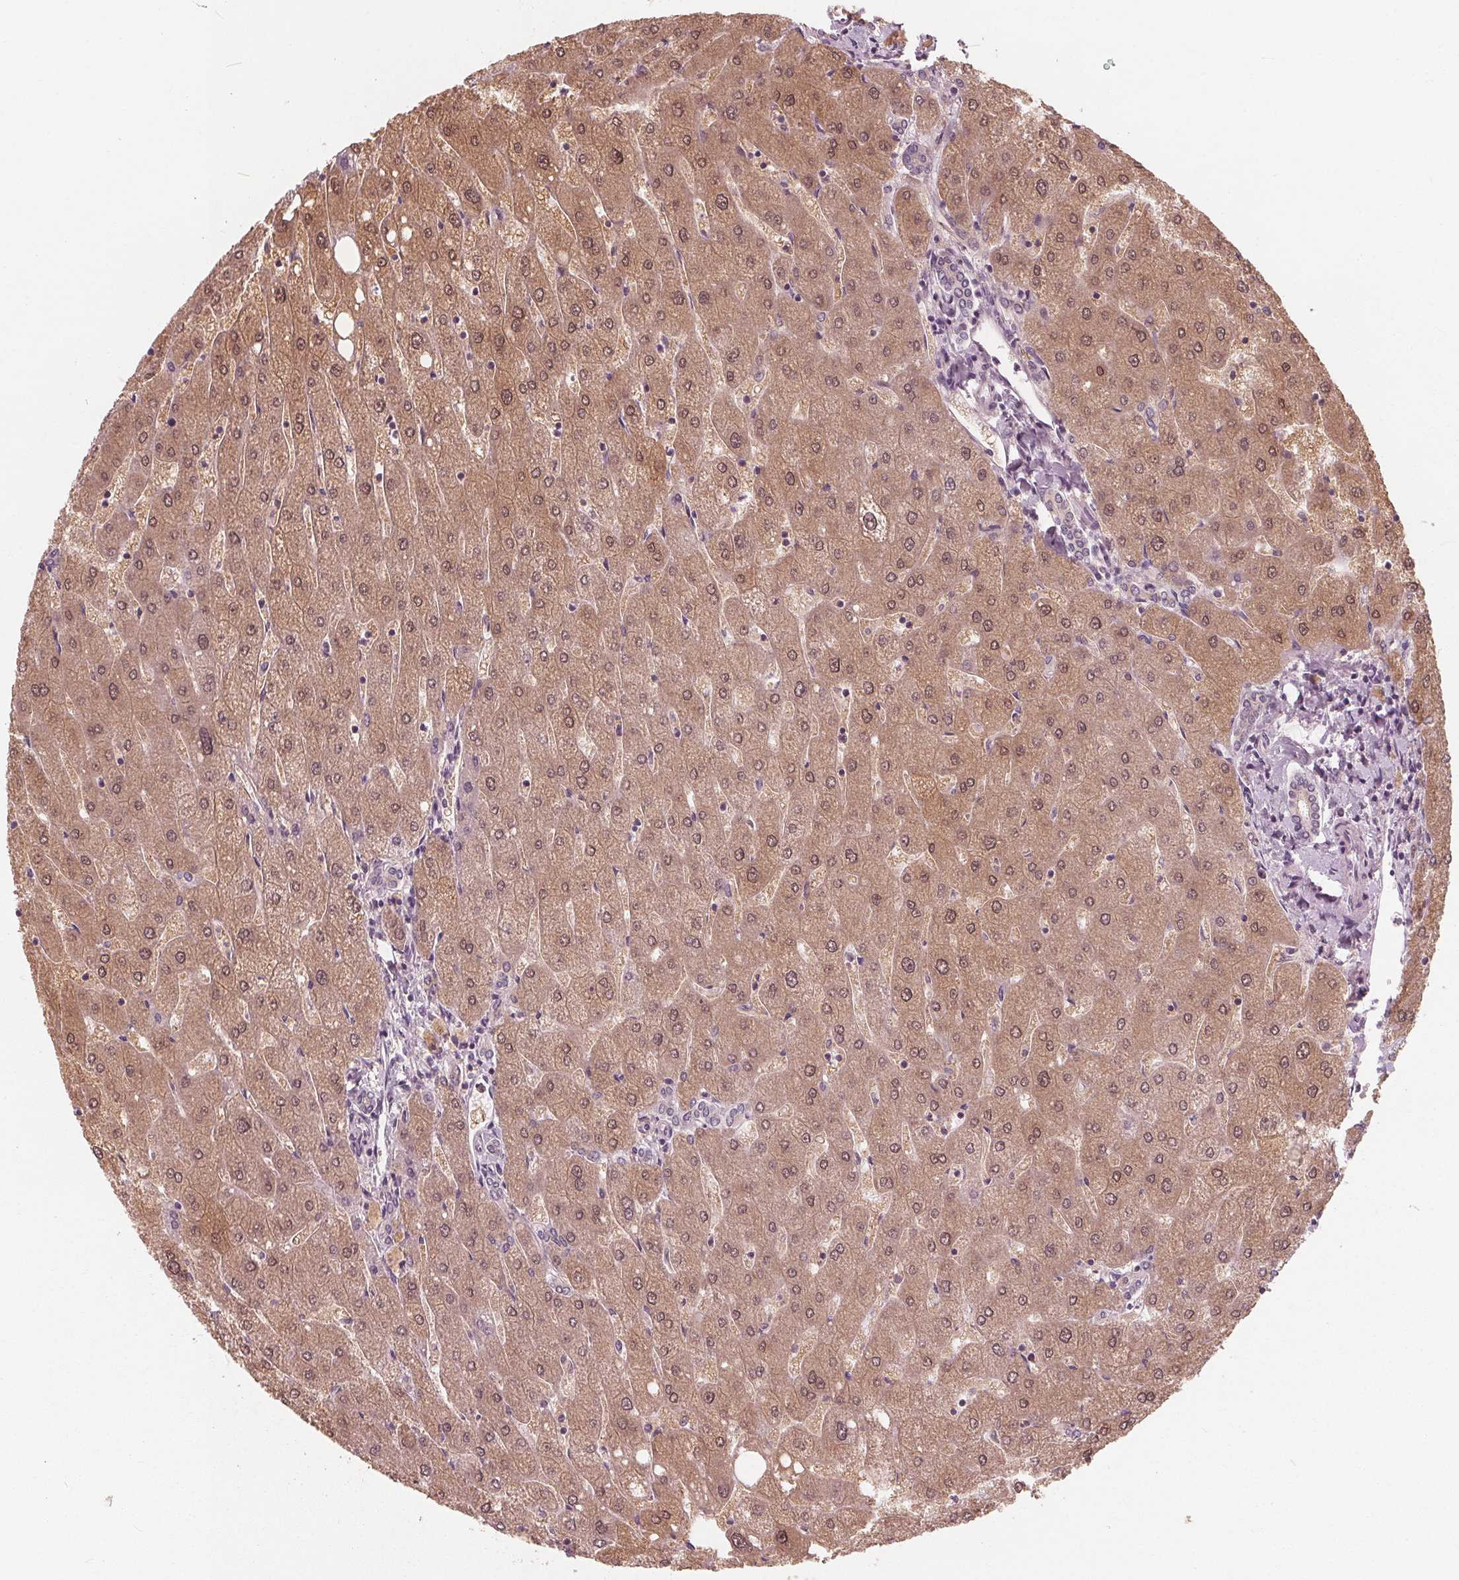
{"staining": {"intensity": "negative", "quantity": "none", "location": "none"}, "tissue": "liver", "cell_type": "Cholangiocytes", "image_type": "normal", "snomed": [{"axis": "morphology", "description": "Normal tissue, NOS"}, {"axis": "topography", "description": "Liver"}], "caption": "Liver stained for a protein using IHC shows no staining cholangiocytes.", "gene": "SAT2", "patient": {"sex": "male", "age": 67}}